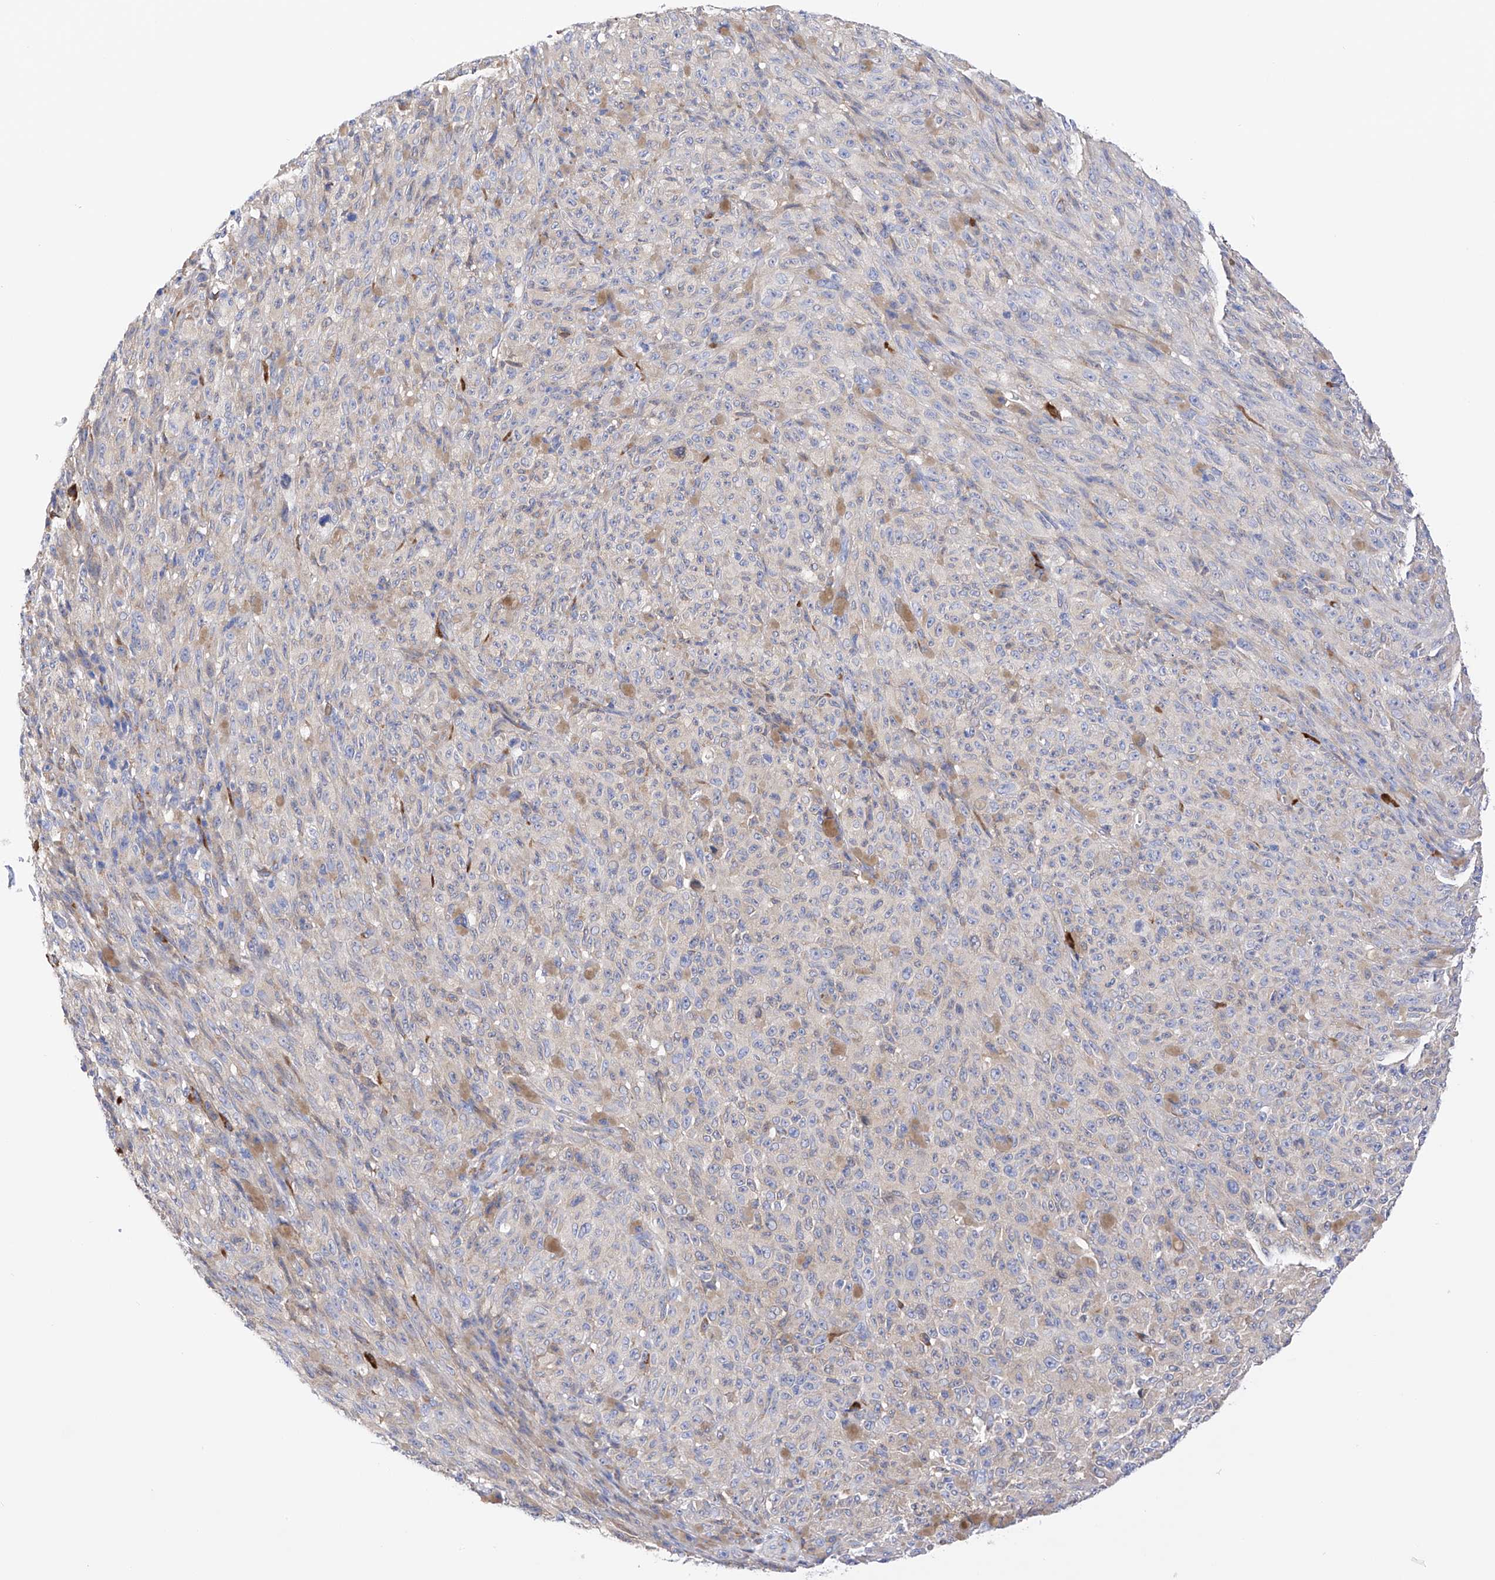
{"staining": {"intensity": "negative", "quantity": "none", "location": "none"}, "tissue": "melanoma", "cell_type": "Tumor cells", "image_type": "cancer", "snomed": [{"axis": "morphology", "description": "Malignant melanoma, NOS"}, {"axis": "topography", "description": "Skin"}], "caption": "This is a histopathology image of immunohistochemistry staining of malignant melanoma, which shows no expression in tumor cells. (DAB (3,3'-diaminobenzidine) IHC with hematoxylin counter stain).", "gene": "PDIA5", "patient": {"sex": "female", "age": 82}}